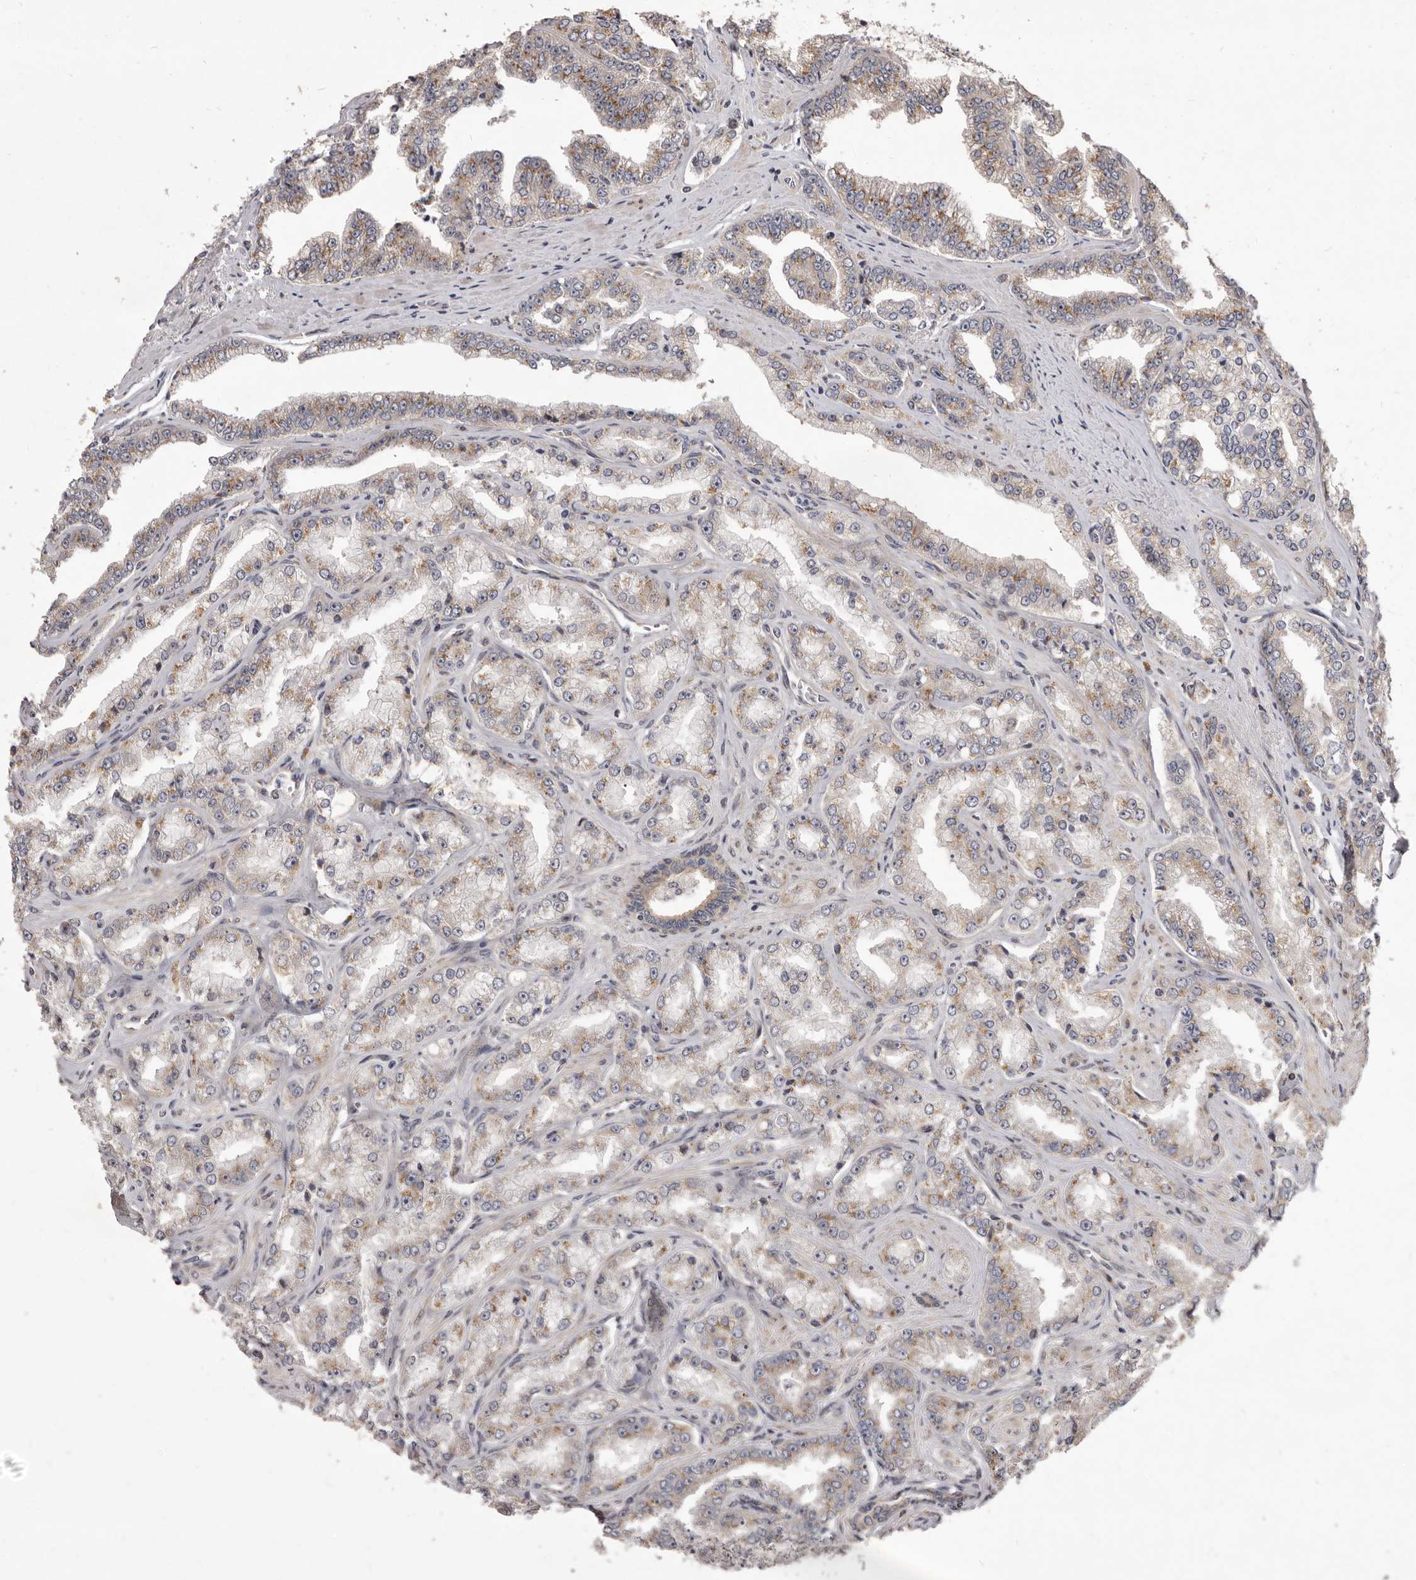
{"staining": {"intensity": "weak", "quantity": ">75%", "location": "cytoplasmic/membranous"}, "tissue": "prostate cancer", "cell_type": "Tumor cells", "image_type": "cancer", "snomed": [{"axis": "morphology", "description": "Adenocarcinoma, High grade"}, {"axis": "topography", "description": "Prostate"}], "caption": "IHC of prostate cancer exhibits low levels of weak cytoplasmic/membranous staining in about >75% of tumor cells. The staining is performed using DAB (3,3'-diaminobenzidine) brown chromogen to label protein expression. The nuclei are counter-stained blue using hematoxylin.", "gene": "TBC1D8B", "patient": {"sex": "male", "age": 71}}